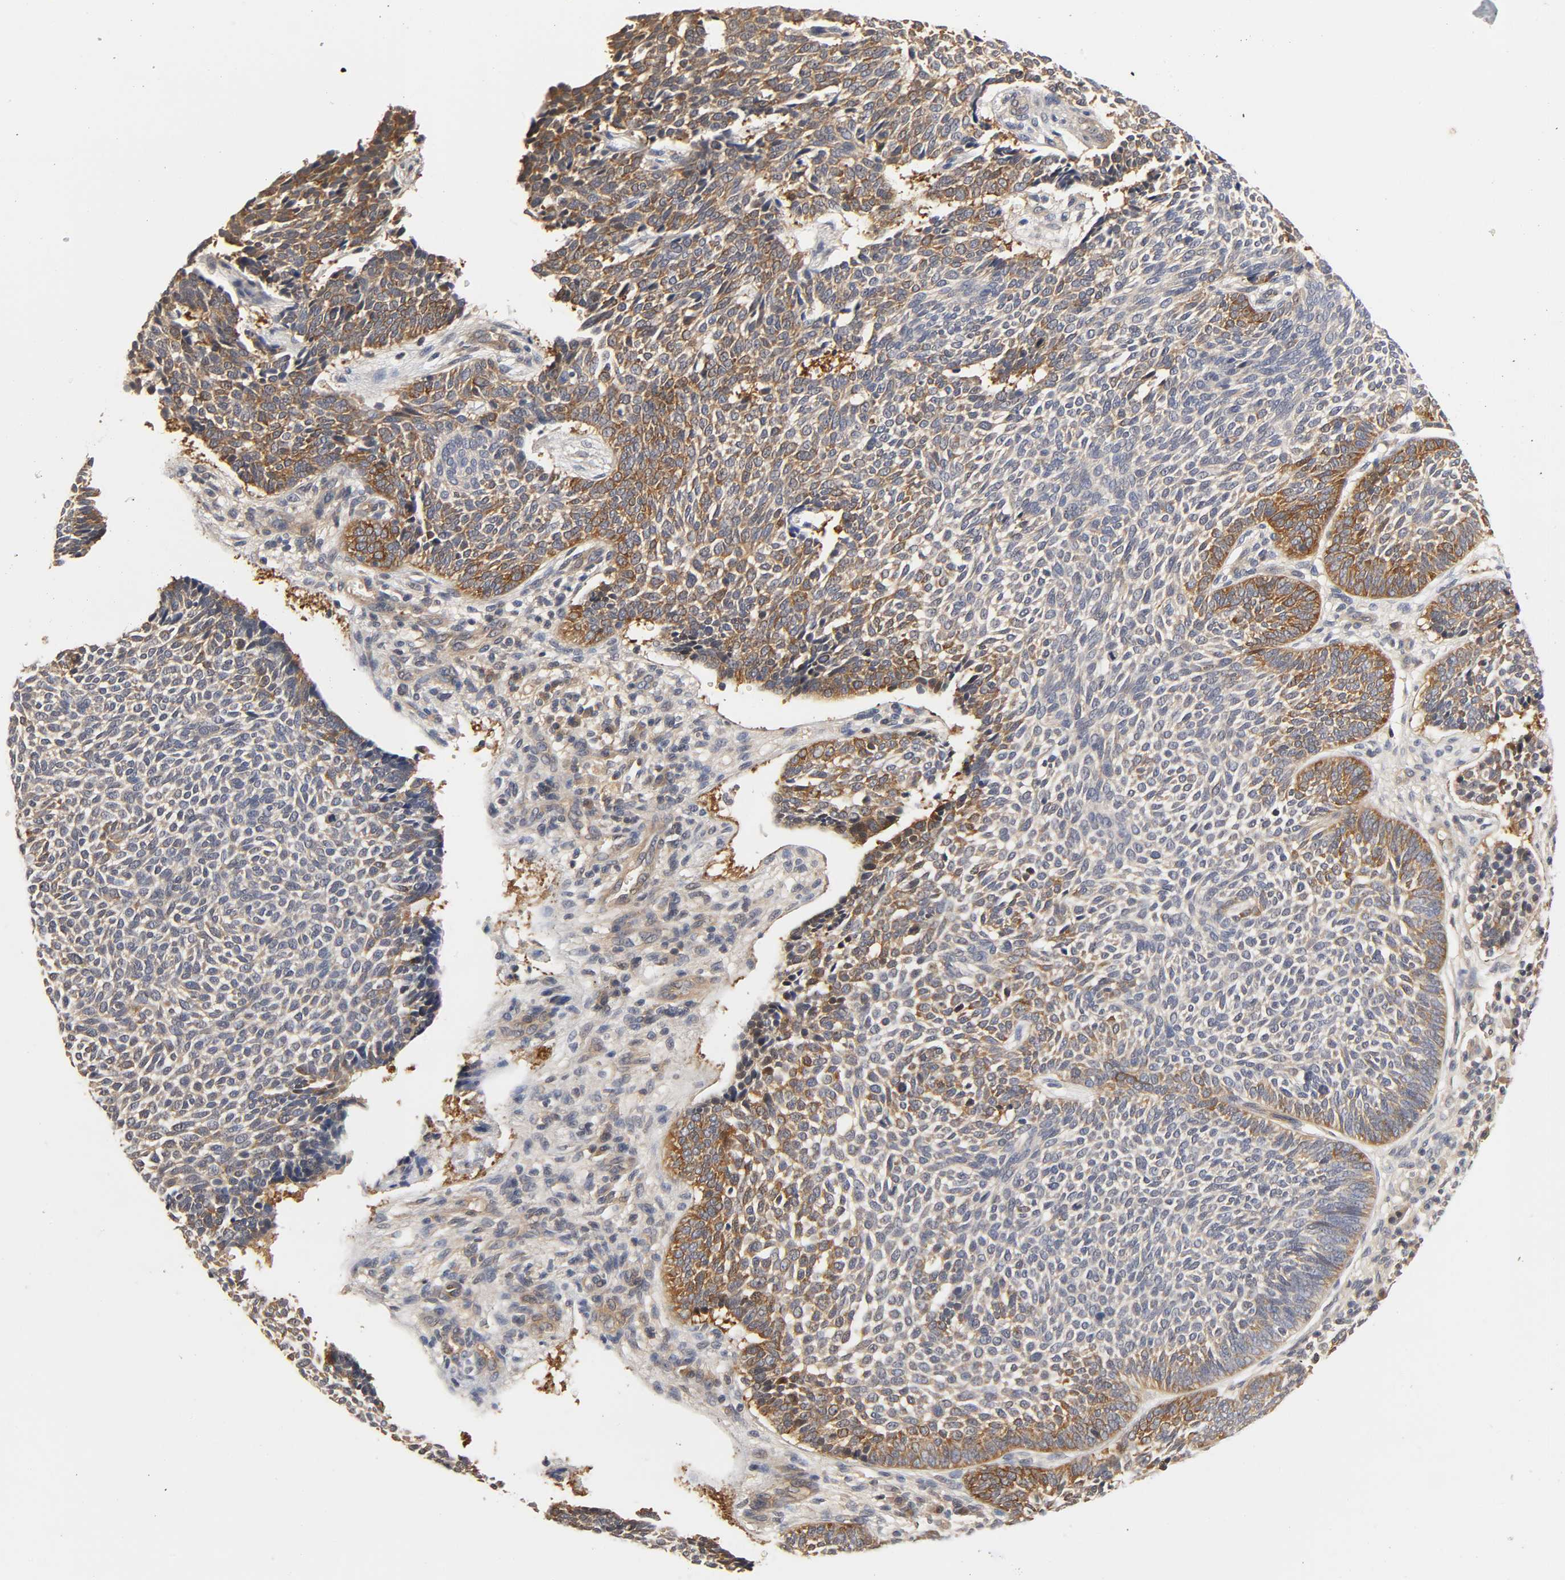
{"staining": {"intensity": "moderate", "quantity": "<25%", "location": "cytoplasmic/membranous"}, "tissue": "skin cancer", "cell_type": "Tumor cells", "image_type": "cancer", "snomed": [{"axis": "morphology", "description": "Normal tissue, NOS"}, {"axis": "morphology", "description": "Basal cell carcinoma"}, {"axis": "topography", "description": "Skin"}], "caption": "Human skin cancer stained with a brown dye reveals moderate cytoplasmic/membranous positive expression in approximately <25% of tumor cells.", "gene": "PDE5A", "patient": {"sex": "male", "age": 87}}